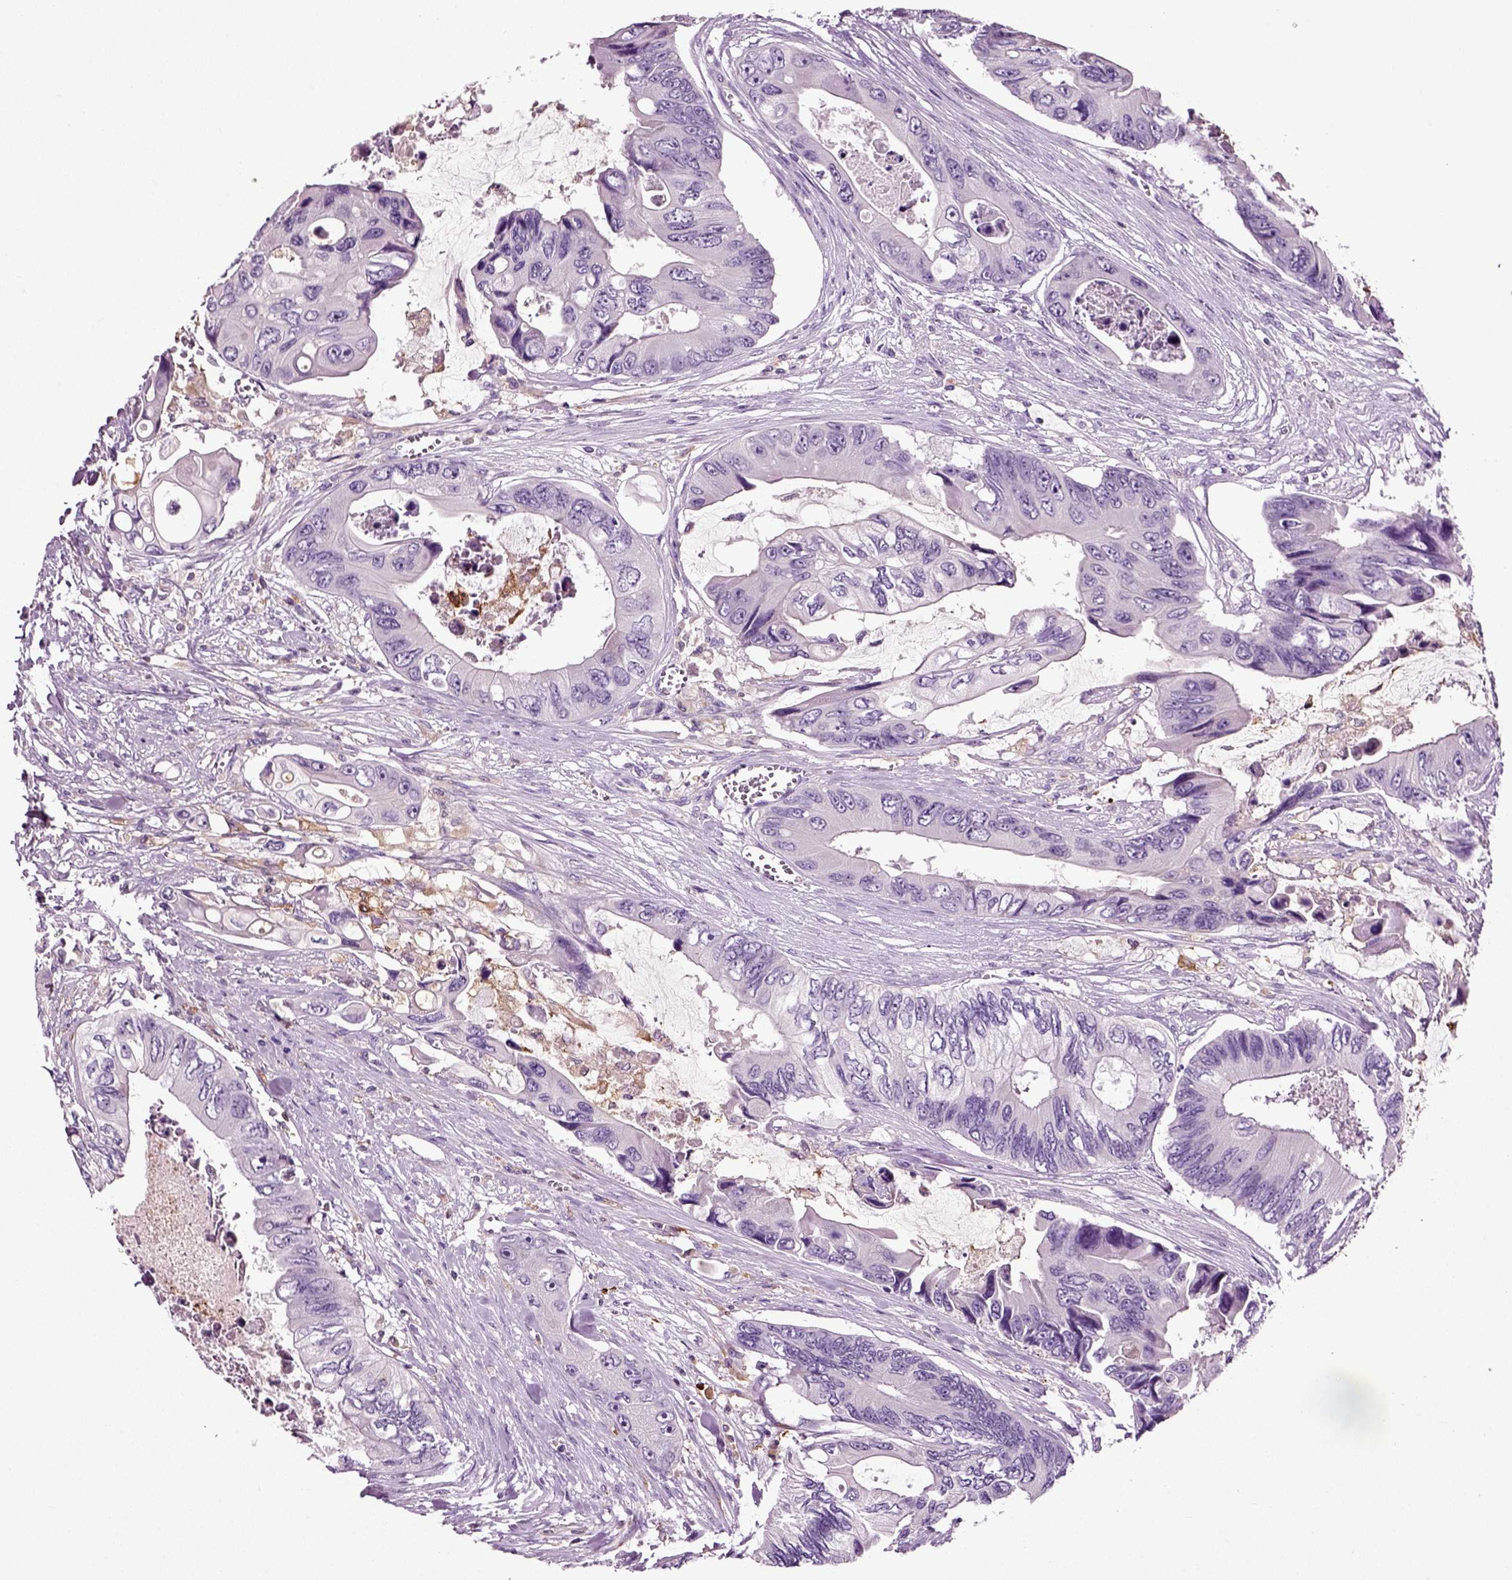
{"staining": {"intensity": "negative", "quantity": "none", "location": "none"}, "tissue": "colorectal cancer", "cell_type": "Tumor cells", "image_type": "cancer", "snomed": [{"axis": "morphology", "description": "Adenocarcinoma, NOS"}, {"axis": "topography", "description": "Rectum"}], "caption": "This is a photomicrograph of IHC staining of adenocarcinoma (colorectal), which shows no positivity in tumor cells.", "gene": "DNAH10", "patient": {"sex": "male", "age": 63}}